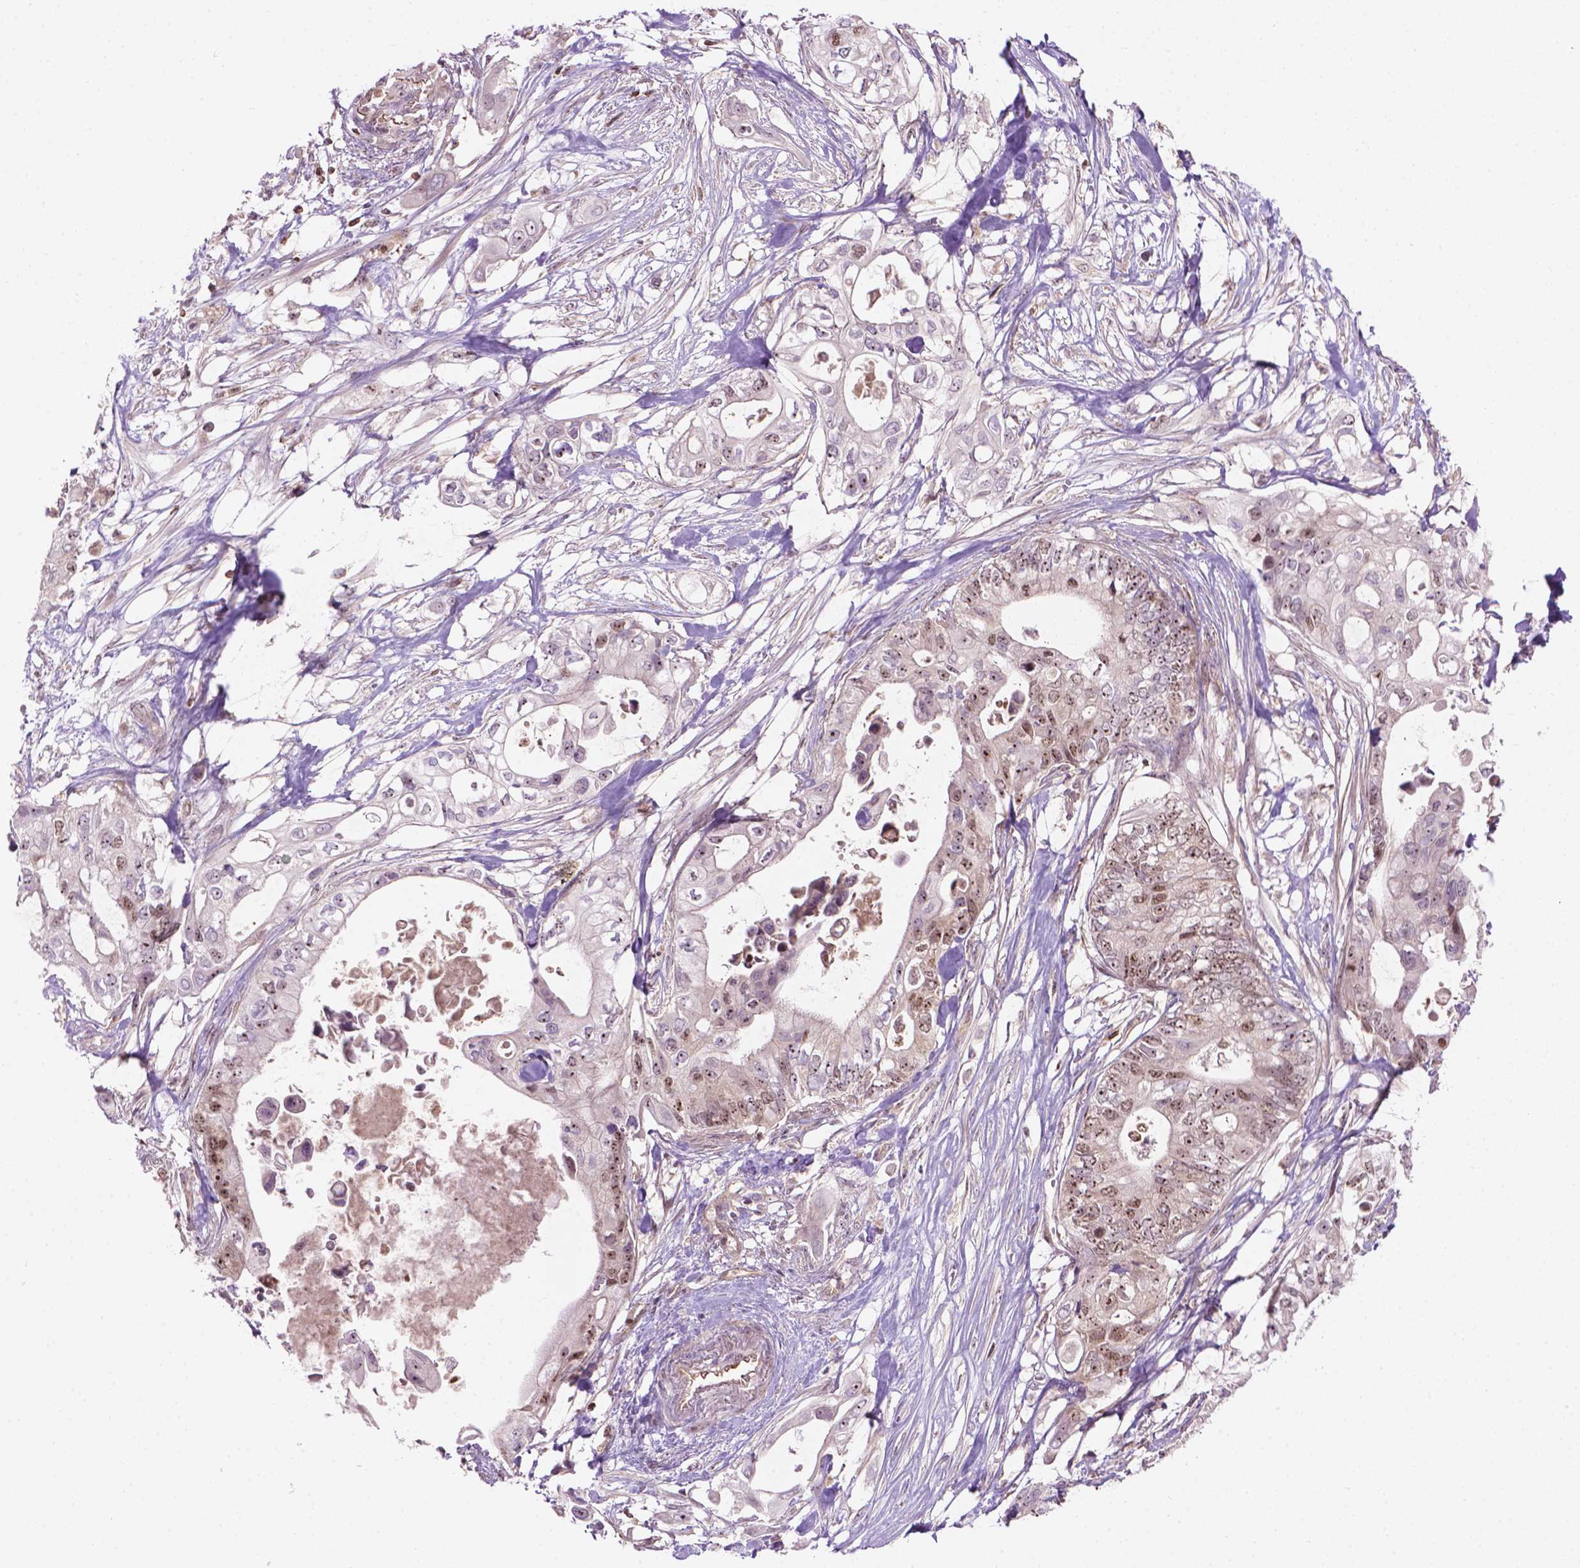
{"staining": {"intensity": "weak", "quantity": "25%-75%", "location": "nuclear"}, "tissue": "pancreatic cancer", "cell_type": "Tumor cells", "image_type": "cancer", "snomed": [{"axis": "morphology", "description": "Adenocarcinoma, NOS"}, {"axis": "topography", "description": "Pancreas"}], "caption": "Protein staining of pancreatic adenocarcinoma tissue exhibits weak nuclear positivity in approximately 25%-75% of tumor cells. (Brightfield microscopy of DAB IHC at high magnification).", "gene": "SMC2", "patient": {"sex": "female", "age": 63}}